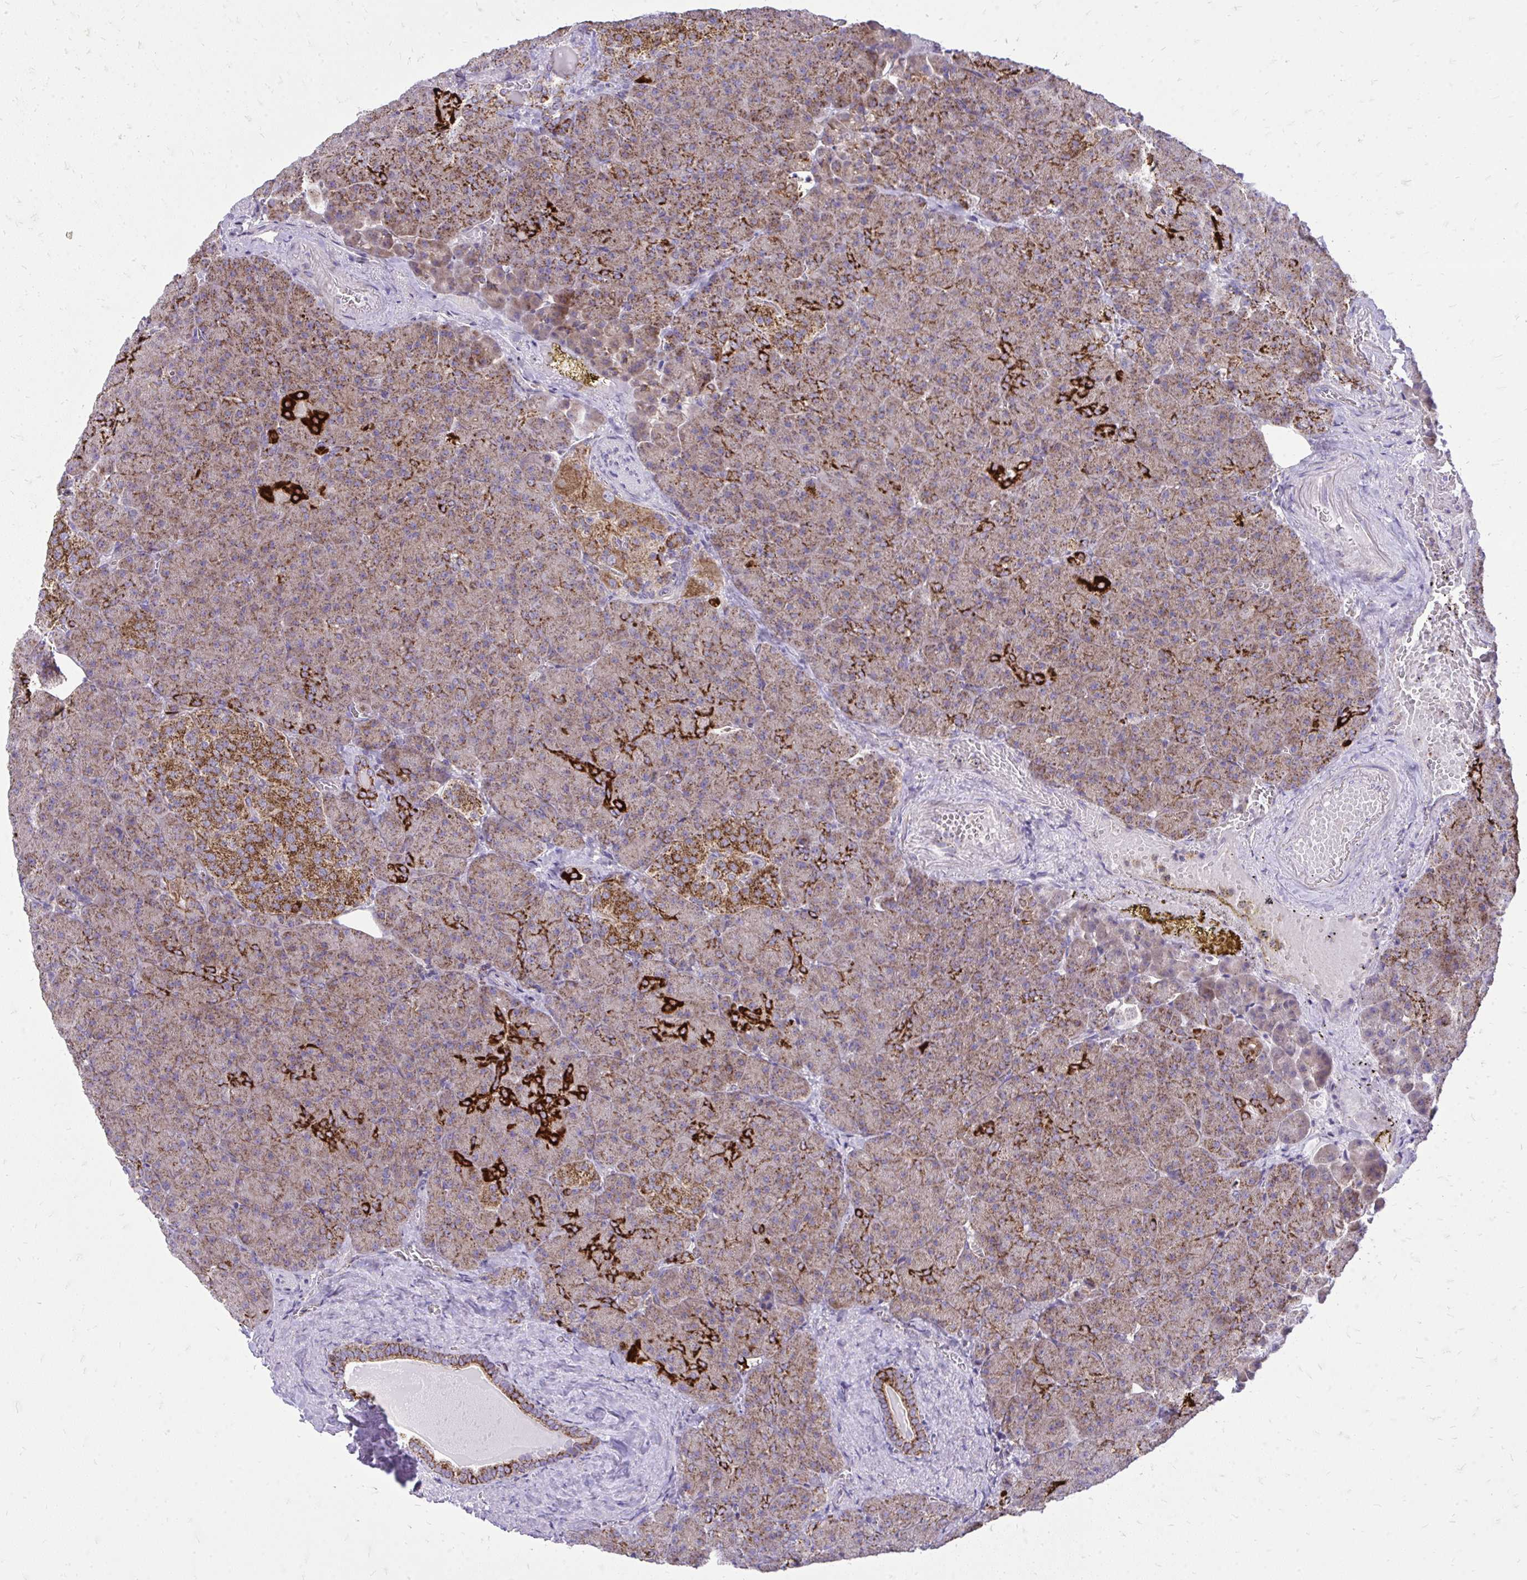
{"staining": {"intensity": "strong", "quantity": "<25%", "location": "cytoplasmic/membranous"}, "tissue": "pancreas", "cell_type": "Exocrine glandular cells", "image_type": "normal", "snomed": [{"axis": "morphology", "description": "Normal tissue, NOS"}, {"axis": "topography", "description": "Pancreas"}], "caption": "Immunohistochemical staining of benign pancreas displays <25% levels of strong cytoplasmic/membranous protein staining in approximately <25% of exocrine glandular cells. Using DAB (brown) and hematoxylin (blue) stains, captured at high magnification using brightfield microscopy.", "gene": "SPTBN2", "patient": {"sex": "female", "age": 74}}